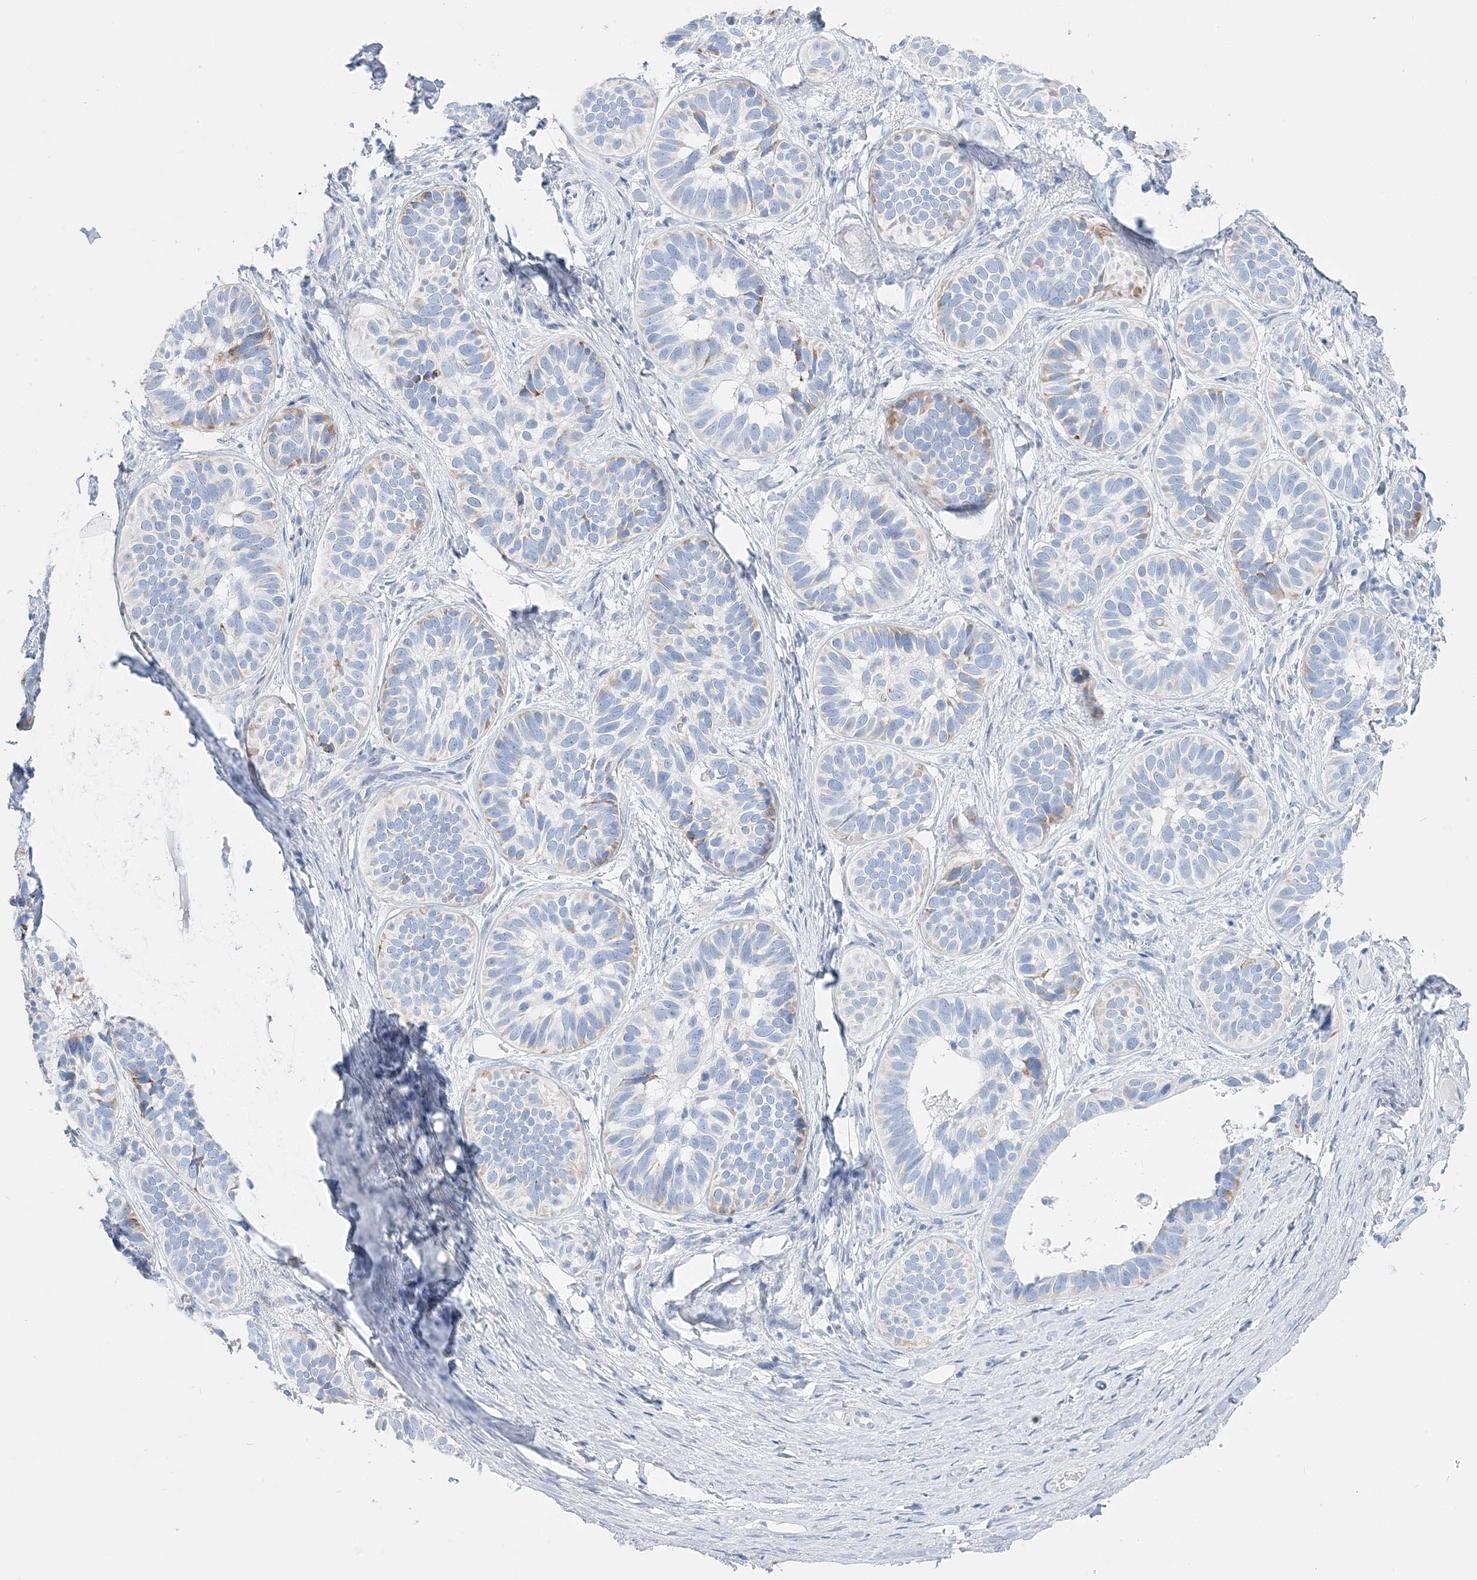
{"staining": {"intensity": "weak", "quantity": "<25%", "location": "cytoplasmic/membranous"}, "tissue": "skin cancer", "cell_type": "Tumor cells", "image_type": "cancer", "snomed": [{"axis": "morphology", "description": "Basal cell carcinoma"}, {"axis": "topography", "description": "Skin"}], "caption": "DAB (3,3'-diaminobenzidine) immunohistochemical staining of human basal cell carcinoma (skin) displays no significant expression in tumor cells.", "gene": "TSPYL6", "patient": {"sex": "male", "age": 62}}